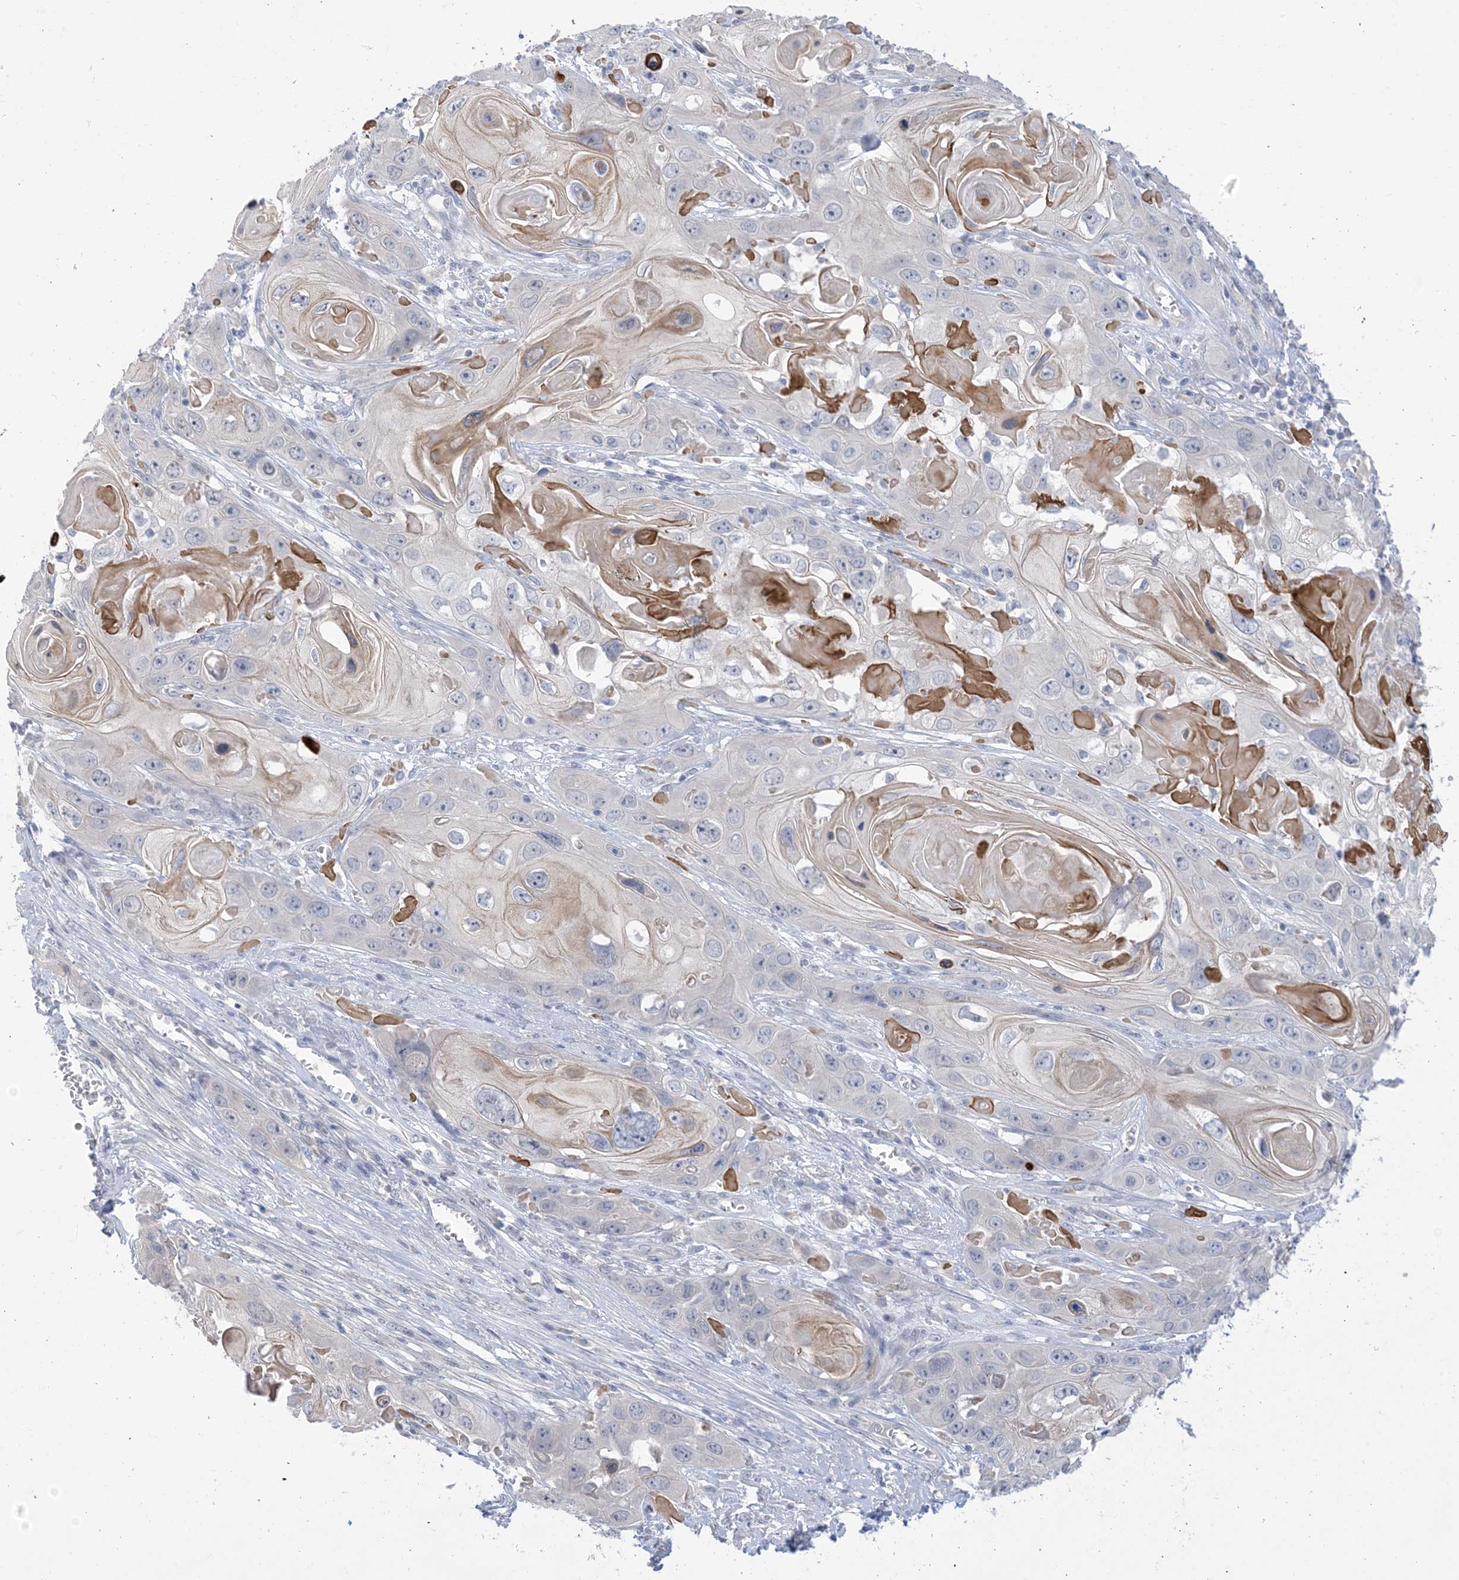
{"staining": {"intensity": "negative", "quantity": "none", "location": "none"}, "tissue": "skin cancer", "cell_type": "Tumor cells", "image_type": "cancer", "snomed": [{"axis": "morphology", "description": "Squamous cell carcinoma, NOS"}, {"axis": "topography", "description": "Skin"}], "caption": "This is a image of immunohistochemistry staining of squamous cell carcinoma (skin), which shows no expression in tumor cells. The staining is performed using DAB brown chromogen with nuclei counter-stained in using hematoxylin.", "gene": "TTYH1", "patient": {"sex": "male", "age": 55}}